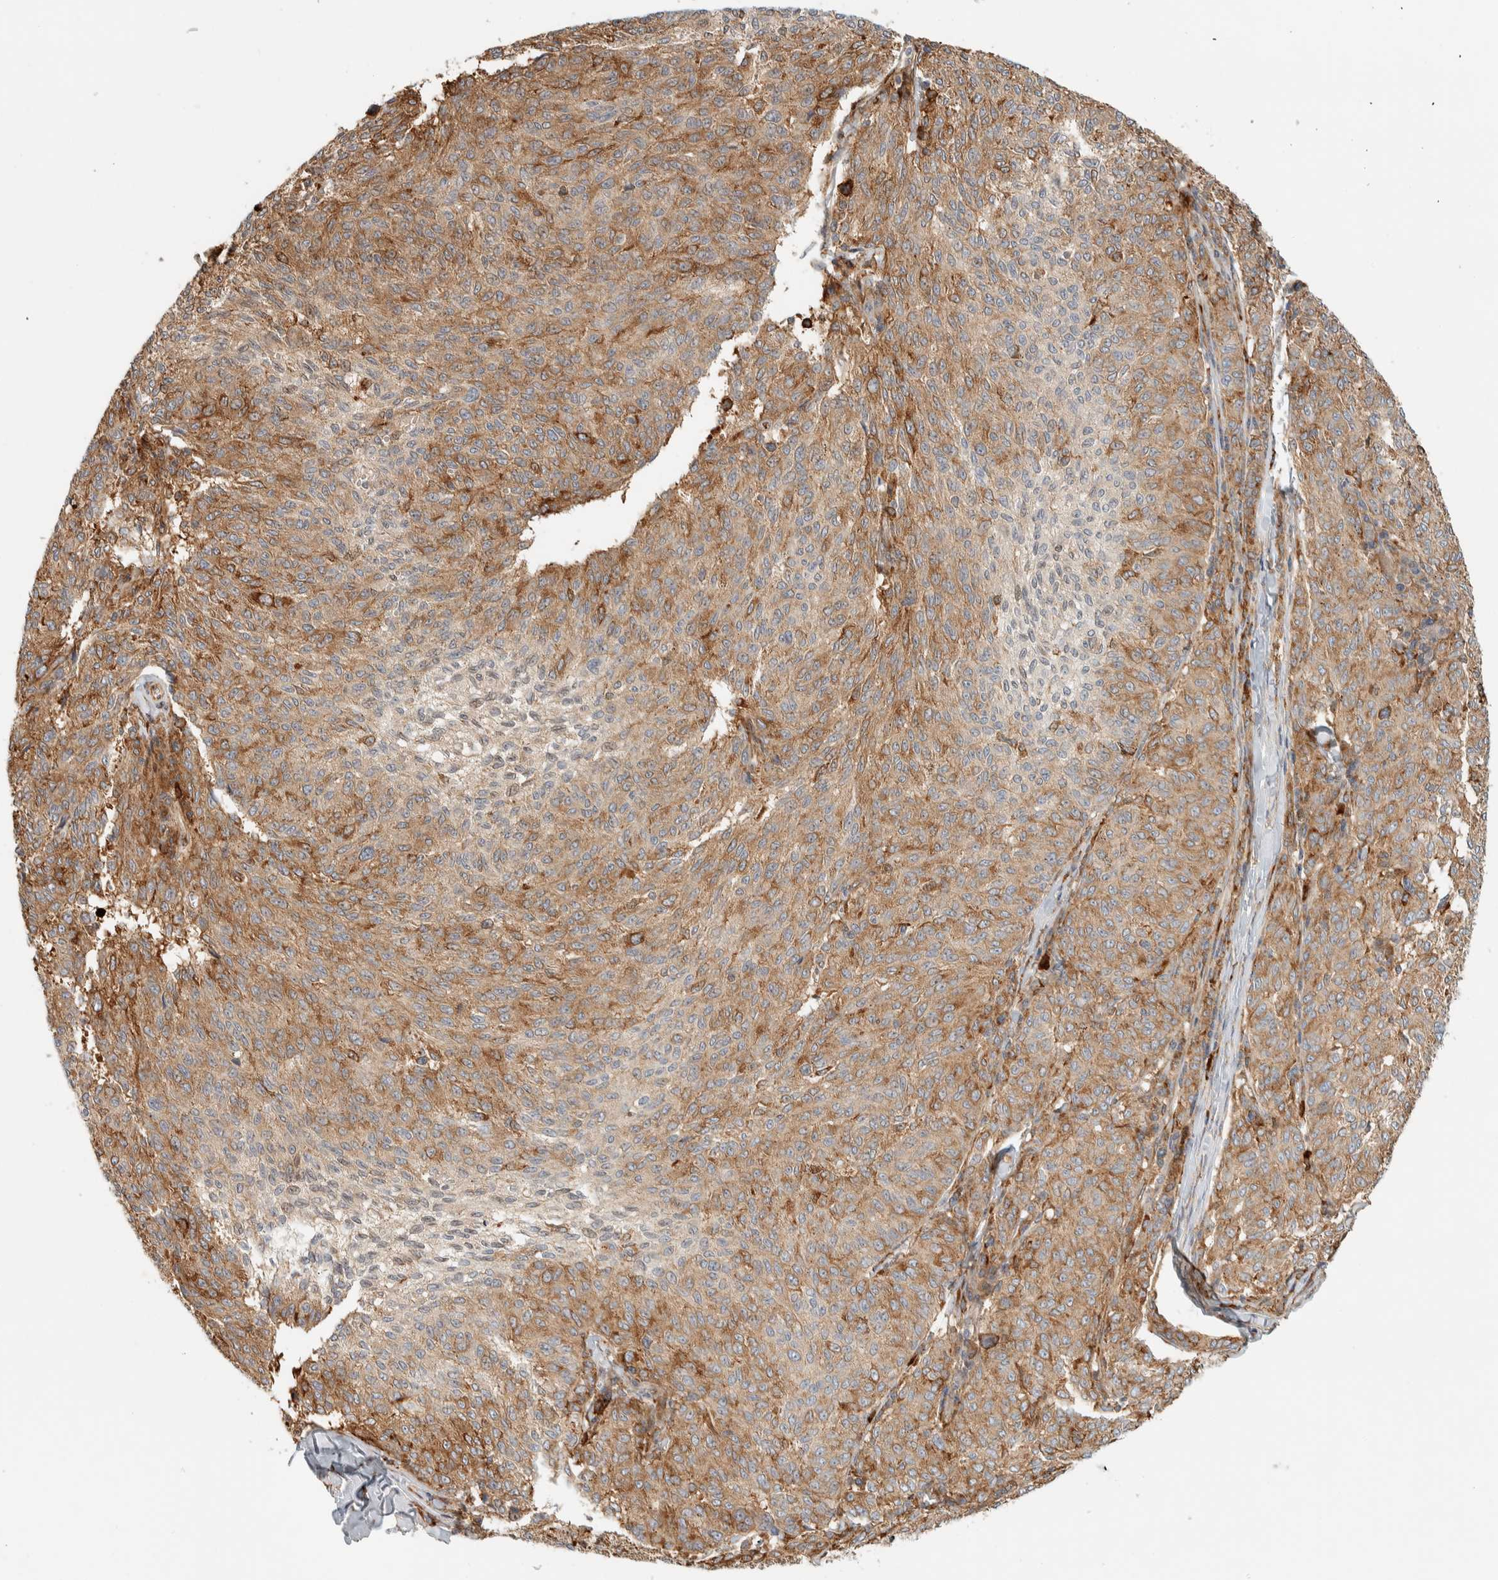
{"staining": {"intensity": "moderate", "quantity": ">75%", "location": "cytoplasmic/membranous"}, "tissue": "melanoma", "cell_type": "Tumor cells", "image_type": "cancer", "snomed": [{"axis": "morphology", "description": "Malignant melanoma, NOS"}, {"axis": "topography", "description": "Skin"}], "caption": "About >75% of tumor cells in melanoma demonstrate moderate cytoplasmic/membranous protein expression as visualized by brown immunohistochemical staining.", "gene": "LLGL2", "patient": {"sex": "female", "age": 72}}